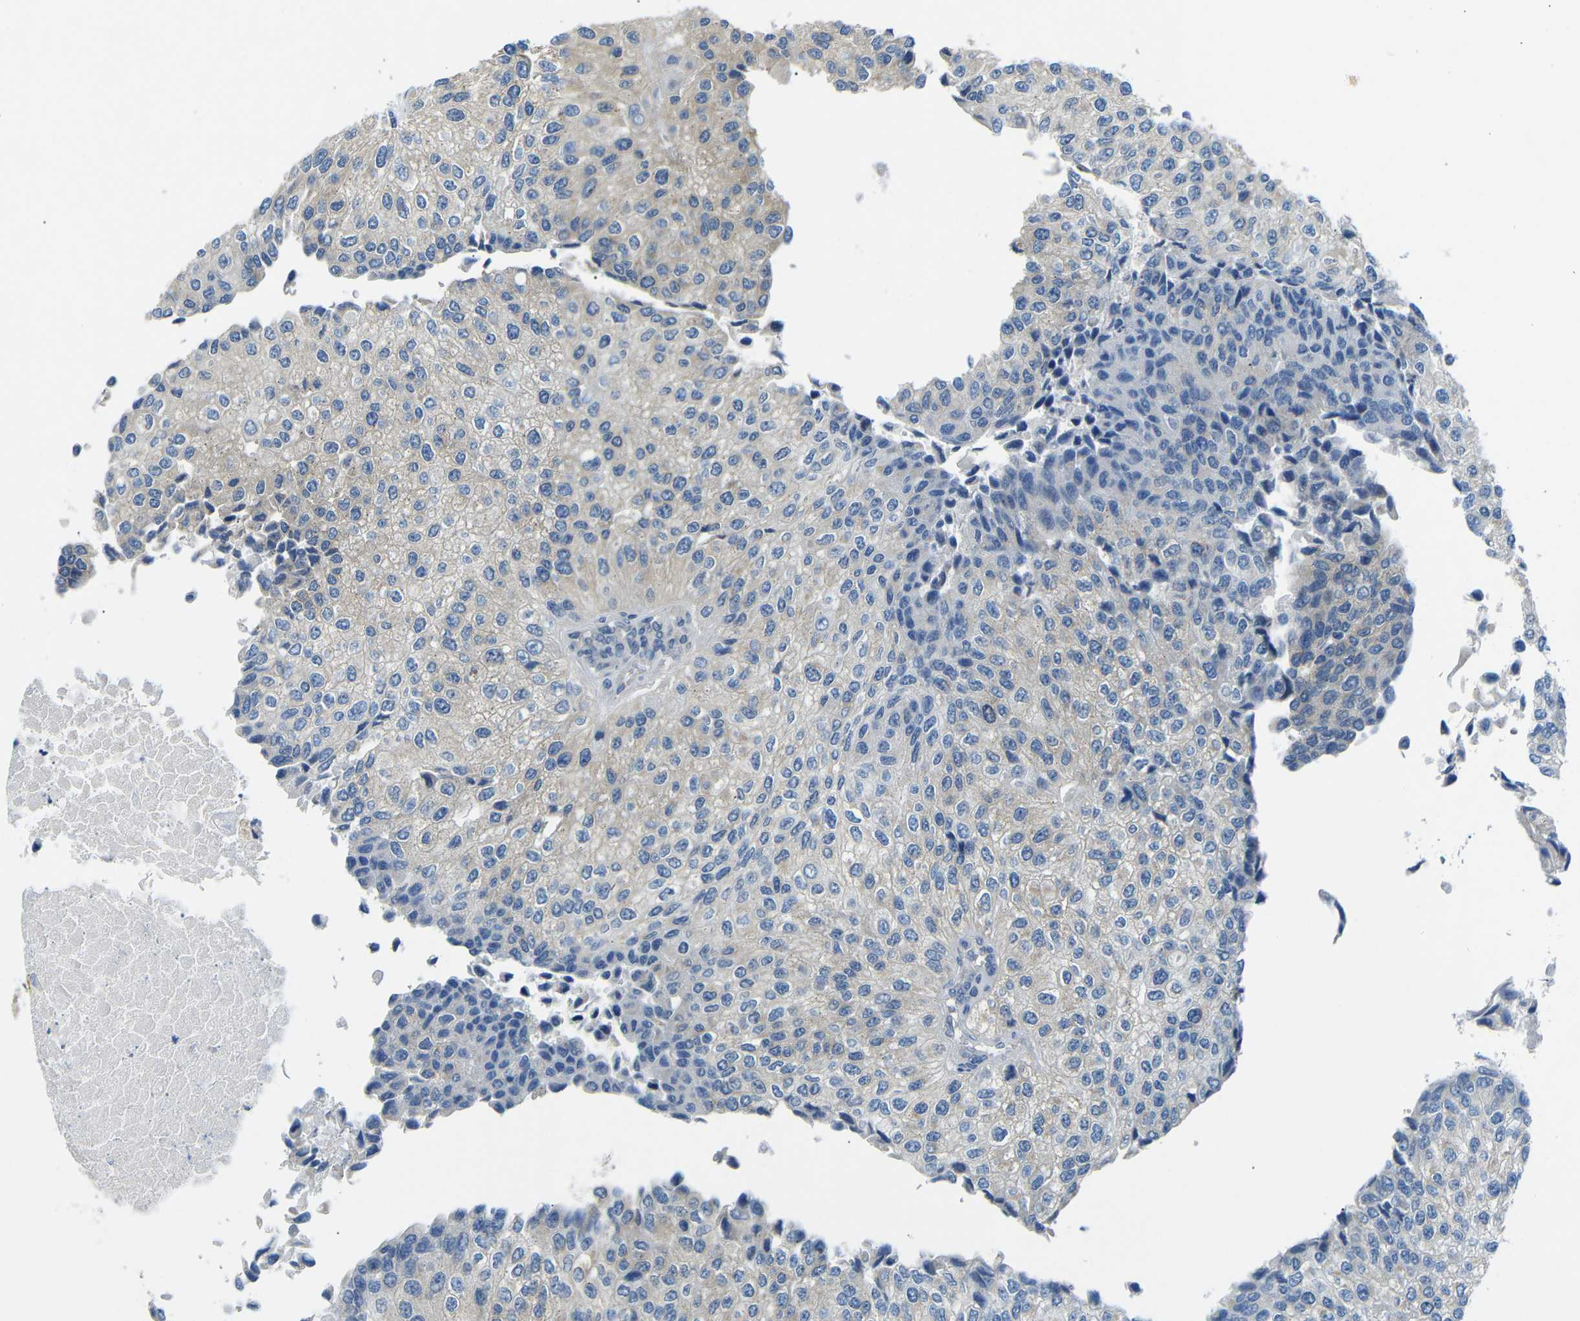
{"staining": {"intensity": "weak", "quantity": "<25%", "location": "cytoplasmic/membranous"}, "tissue": "urothelial cancer", "cell_type": "Tumor cells", "image_type": "cancer", "snomed": [{"axis": "morphology", "description": "Urothelial carcinoma, High grade"}, {"axis": "topography", "description": "Kidney"}, {"axis": "topography", "description": "Urinary bladder"}], "caption": "Tumor cells are negative for protein expression in human urothelial cancer.", "gene": "DCP1A", "patient": {"sex": "male", "age": 77}}